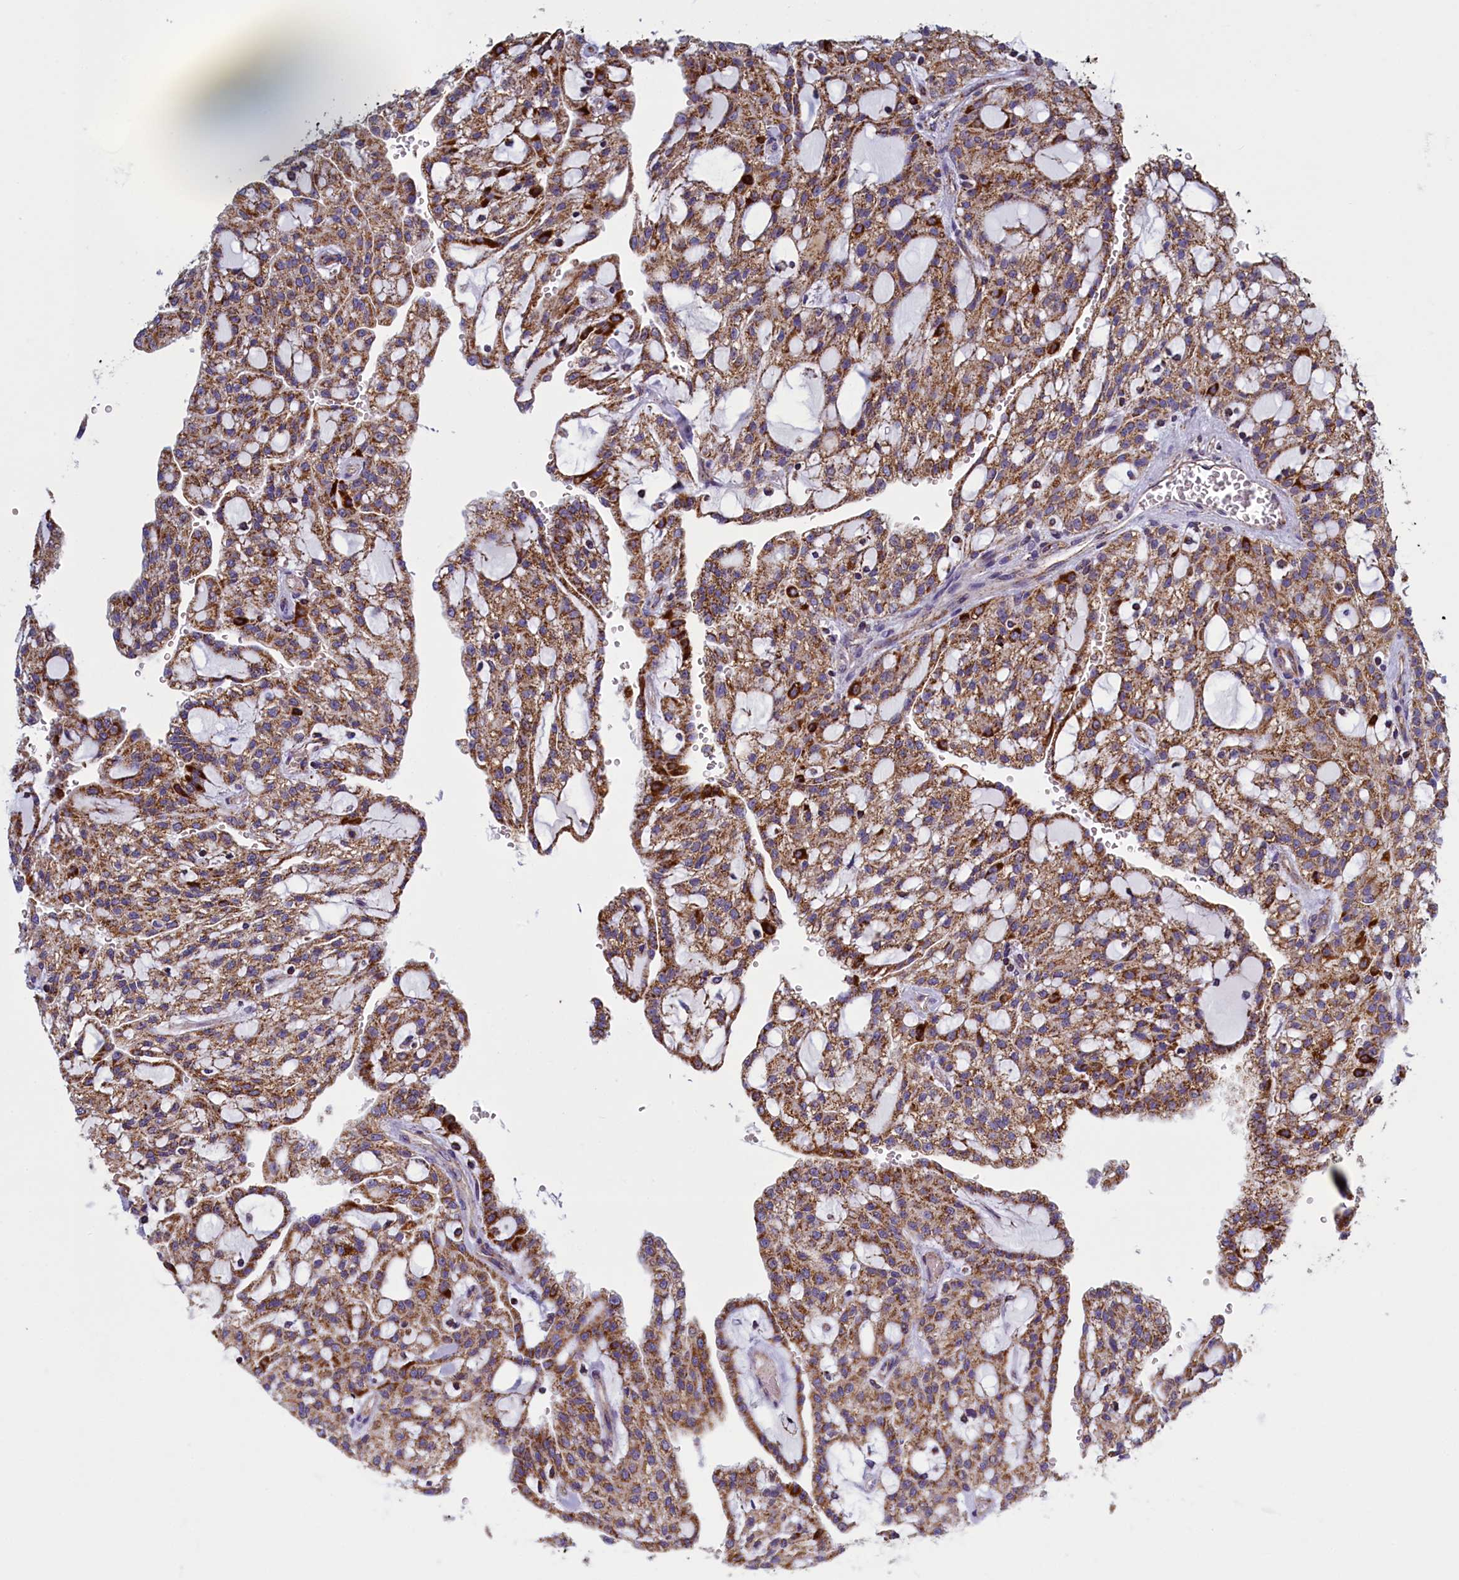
{"staining": {"intensity": "moderate", "quantity": ">75%", "location": "cytoplasmic/membranous"}, "tissue": "renal cancer", "cell_type": "Tumor cells", "image_type": "cancer", "snomed": [{"axis": "morphology", "description": "Adenocarcinoma, NOS"}, {"axis": "topography", "description": "Kidney"}], "caption": "A high-resolution micrograph shows IHC staining of renal cancer, which reveals moderate cytoplasmic/membranous expression in about >75% of tumor cells.", "gene": "IFT122", "patient": {"sex": "male", "age": 63}}